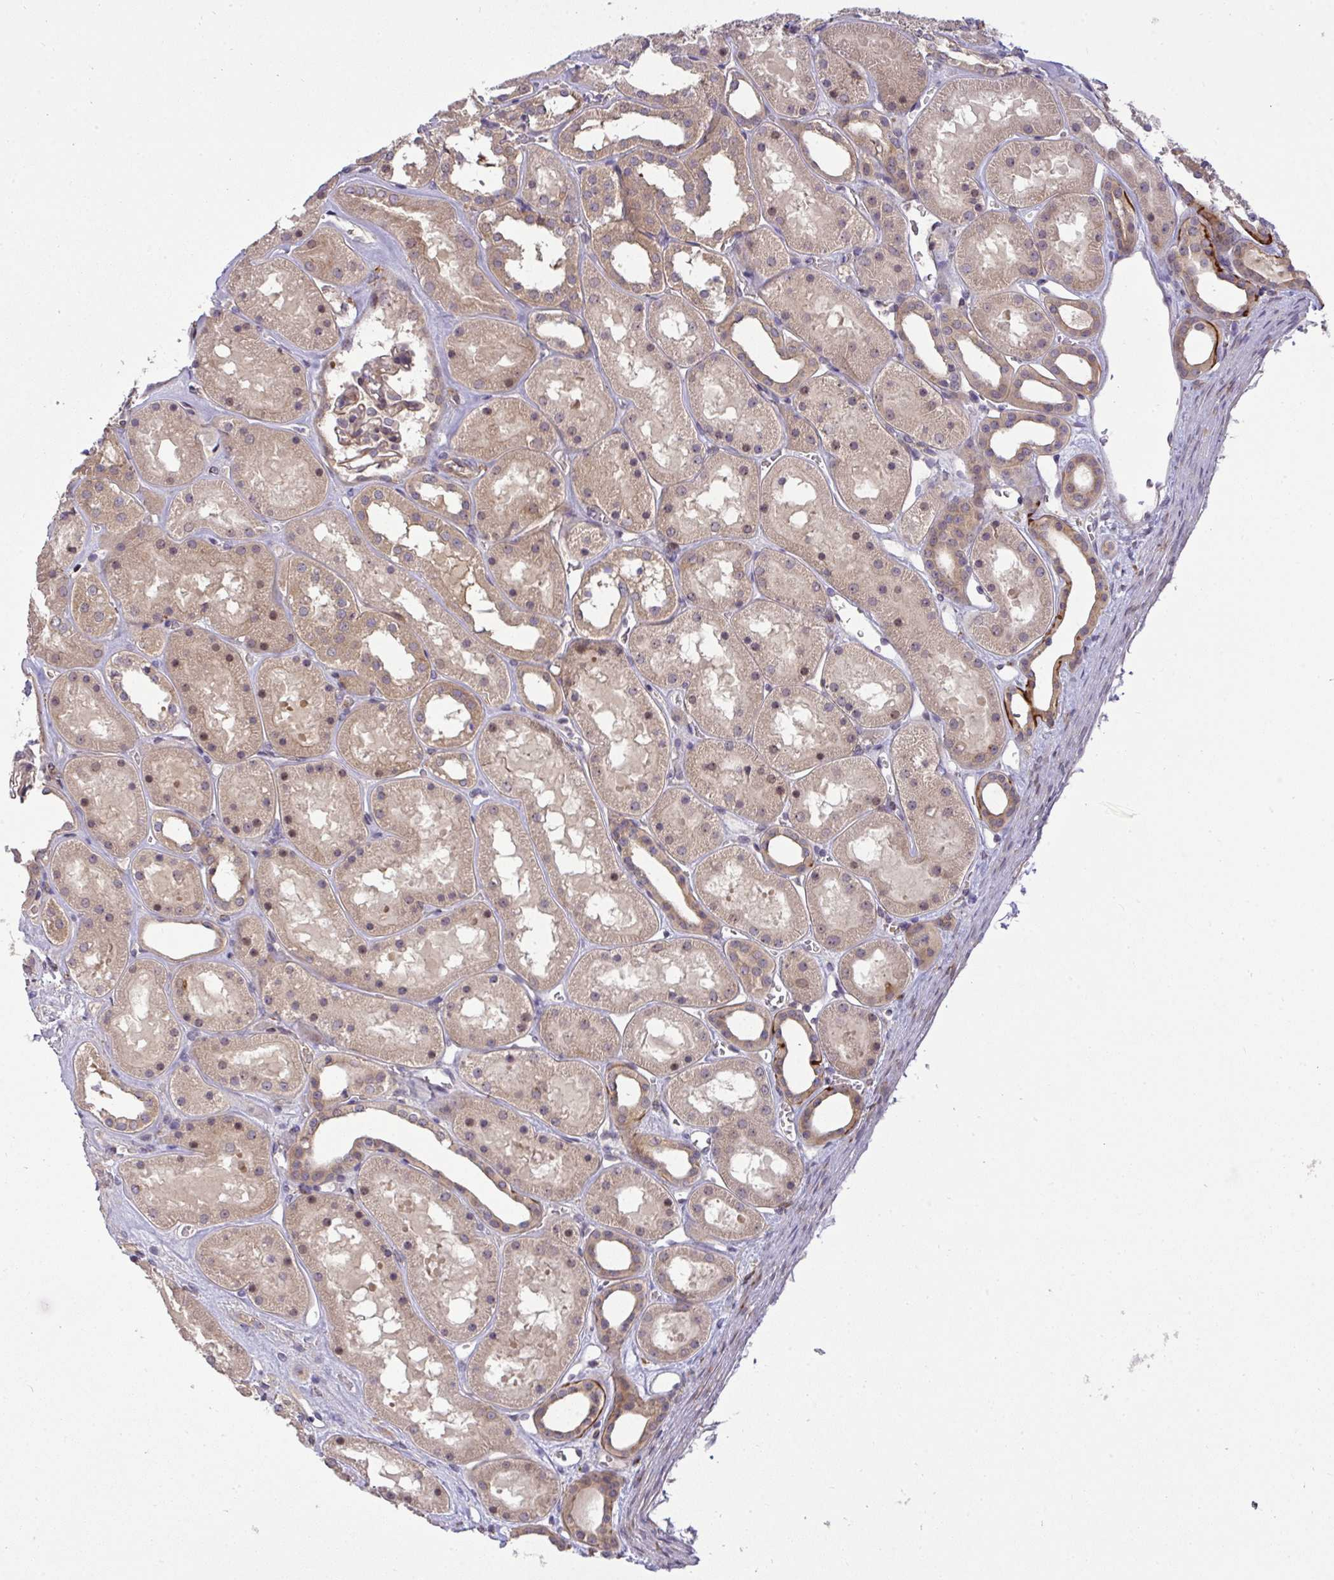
{"staining": {"intensity": "weak", "quantity": "25%-75%", "location": "cytoplasmic/membranous"}, "tissue": "kidney", "cell_type": "Cells in glomeruli", "image_type": "normal", "snomed": [{"axis": "morphology", "description": "Normal tissue, NOS"}, {"axis": "topography", "description": "Kidney"}], "caption": "Kidney stained with DAB (3,3'-diaminobenzidine) IHC demonstrates low levels of weak cytoplasmic/membranous staining in approximately 25%-75% of cells in glomeruli. (IHC, brightfield microscopy, high magnification).", "gene": "SLC9A6", "patient": {"sex": "female", "age": 41}}